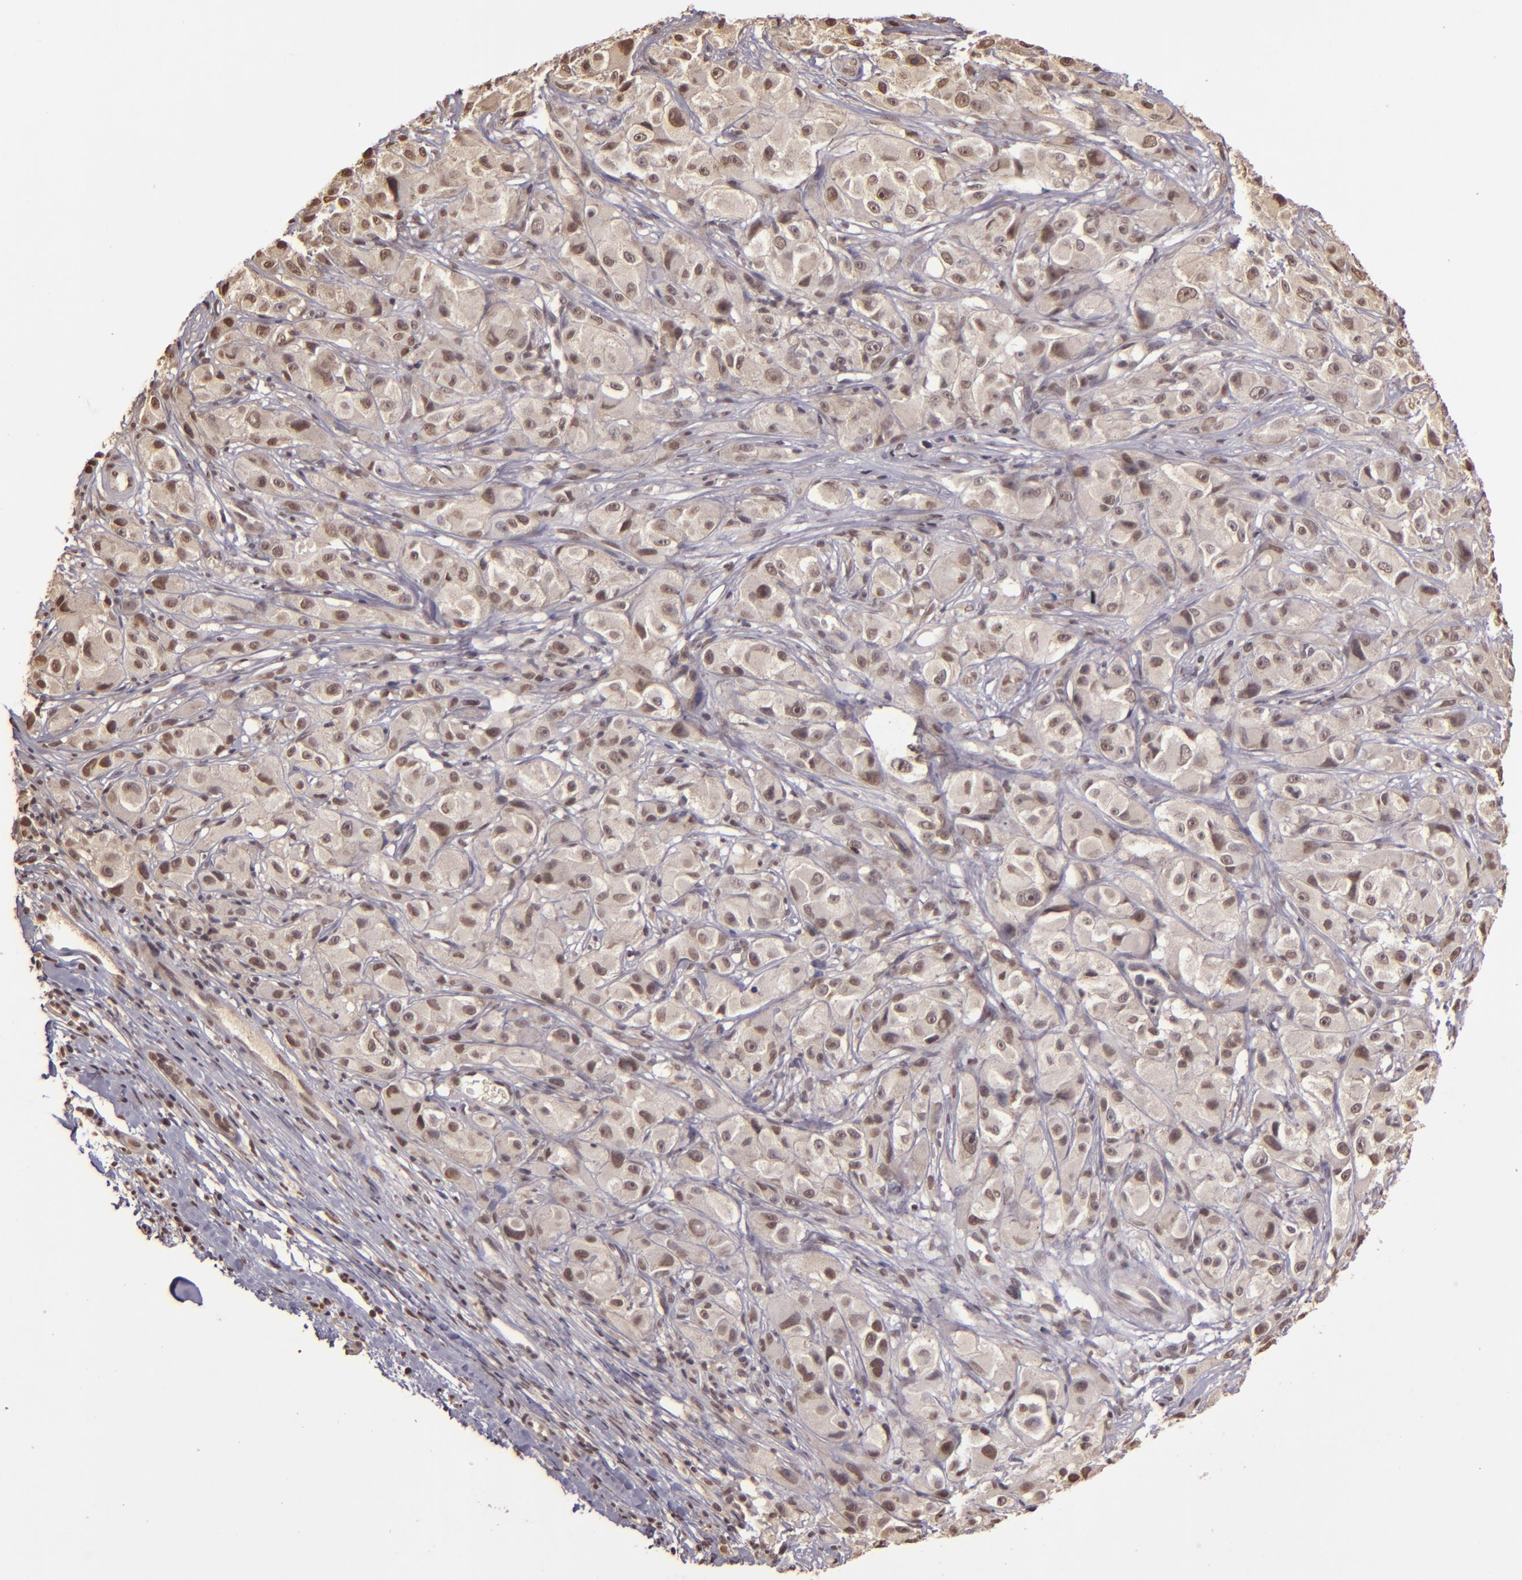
{"staining": {"intensity": "negative", "quantity": "none", "location": "none"}, "tissue": "melanoma", "cell_type": "Tumor cells", "image_type": "cancer", "snomed": [{"axis": "morphology", "description": "Malignant melanoma, NOS"}, {"axis": "topography", "description": "Skin"}], "caption": "DAB (3,3'-diaminobenzidine) immunohistochemical staining of melanoma displays no significant expression in tumor cells.", "gene": "CUL1", "patient": {"sex": "male", "age": 56}}